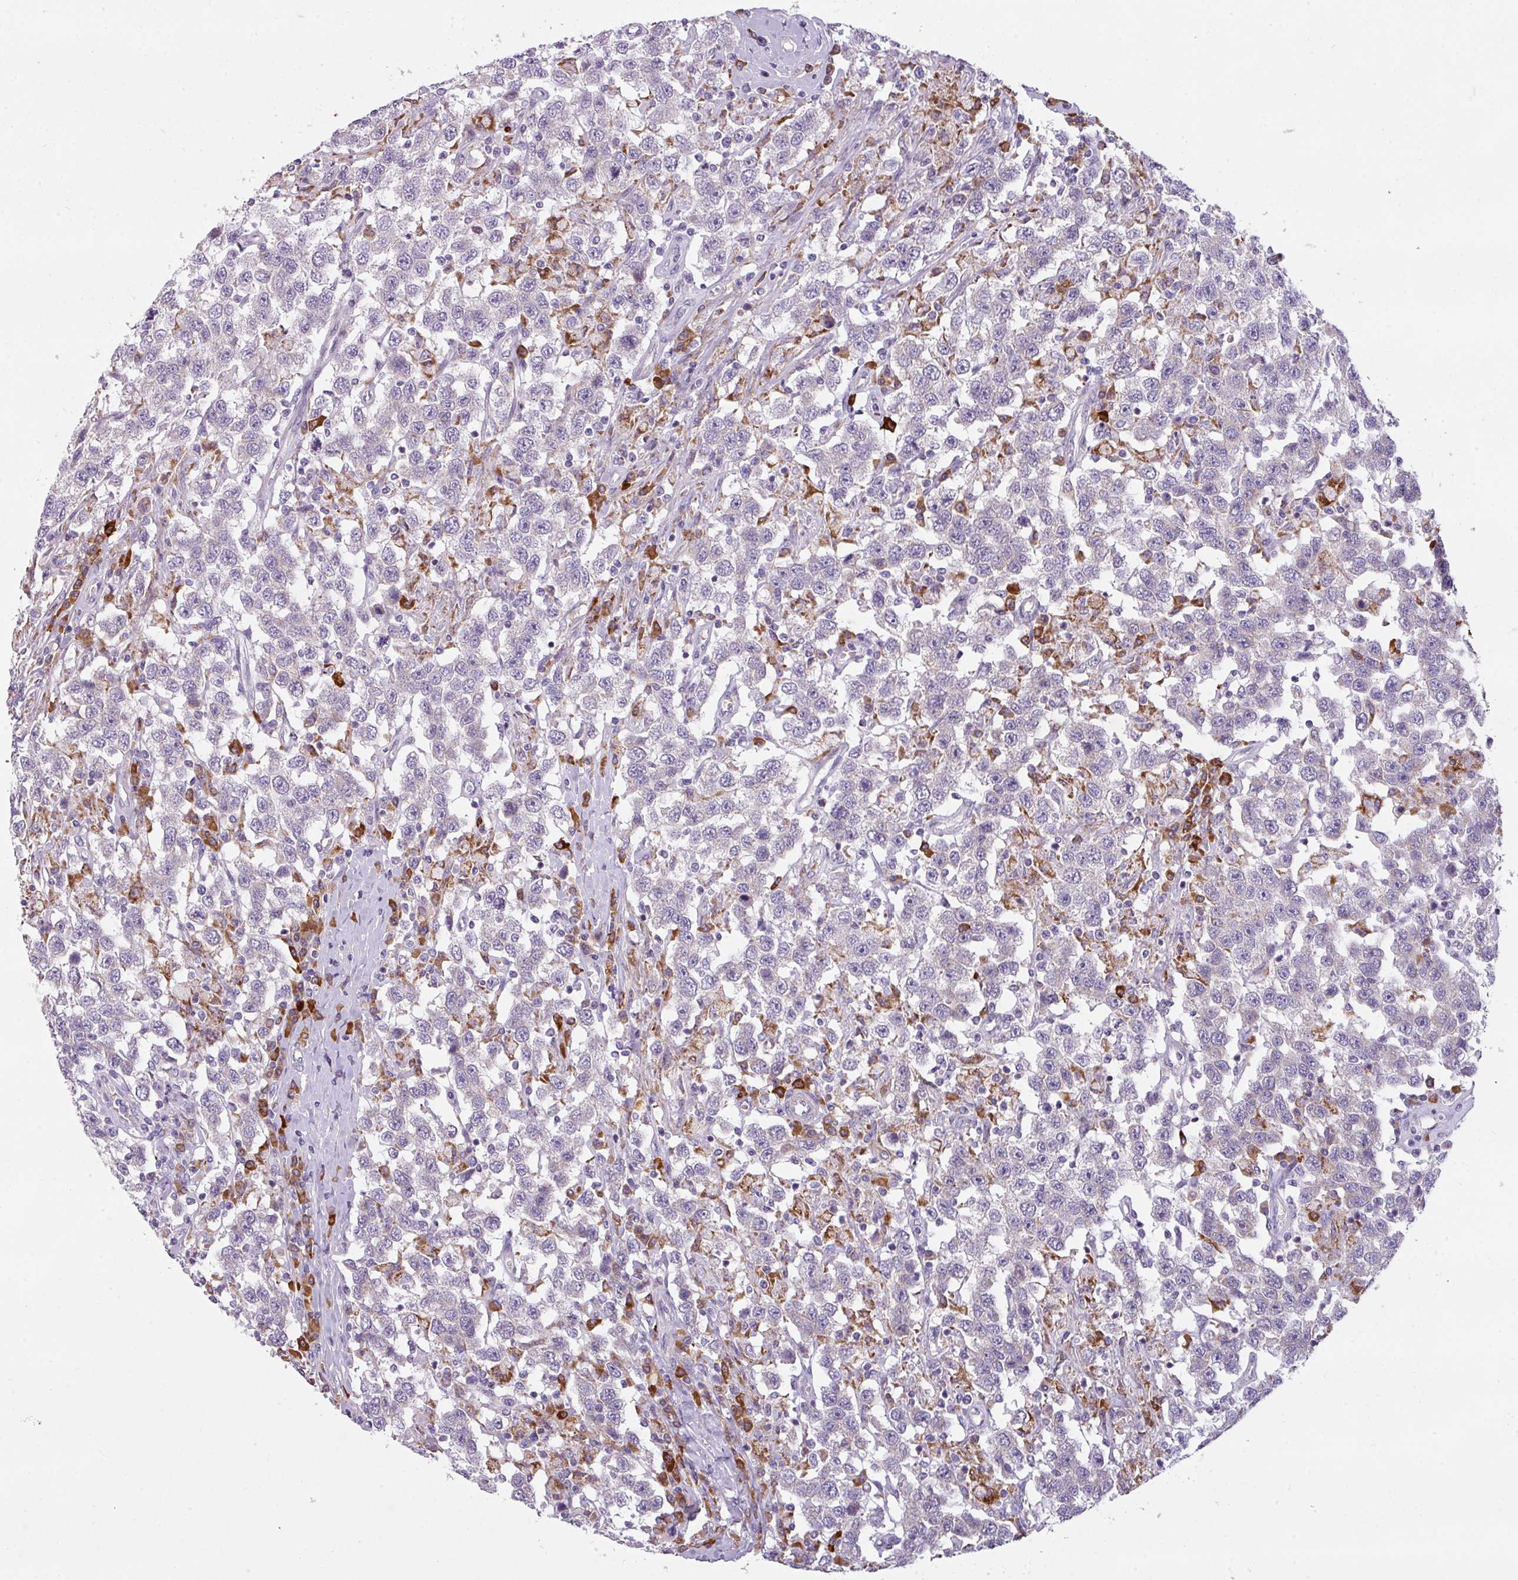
{"staining": {"intensity": "negative", "quantity": "none", "location": "none"}, "tissue": "testis cancer", "cell_type": "Tumor cells", "image_type": "cancer", "snomed": [{"axis": "morphology", "description": "Seminoma, NOS"}, {"axis": "topography", "description": "Testis"}], "caption": "This is an immunohistochemistry image of seminoma (testis). There is no staining in tumor cells.", "gene": "C2orf68", "patient": {"sex": "male", "age": 41}}